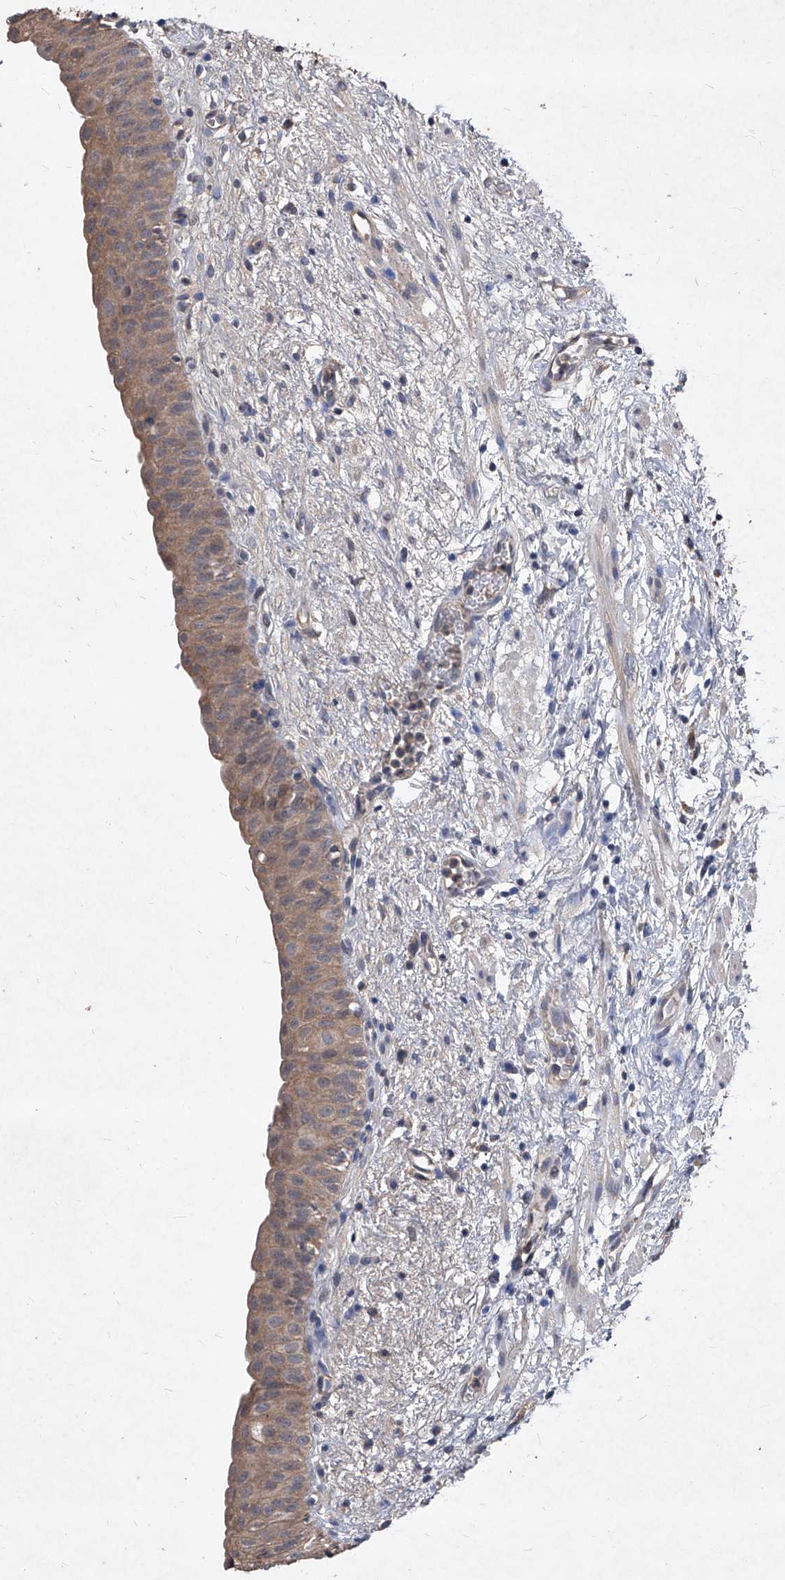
{"staining": {"intensity": "moderate", "quantity": ">75%", "location": "cytoplasmic/membranous"}, "tissue": "urinary bladder", "cell_type": "Urothelial cells", "image_type": "normal", "snomed": [{"axis": "morphology", "description": "Normal tissue, NOS"}, {"axis": "topography", "description": "Urinary bladder"}], "caption": "Brown immunohistochemical staining in normal human urinary bladder exhibits moderate cytoplasmic/membranous expression in approximately >75% of urothelial cells. The staining was performed using DAB, with brown indicating positive protein expression. Nuclei are stained blue with hematoxylin.", "gene": "SYNGR1", "patient": {"sex": "male", "age": 51}}